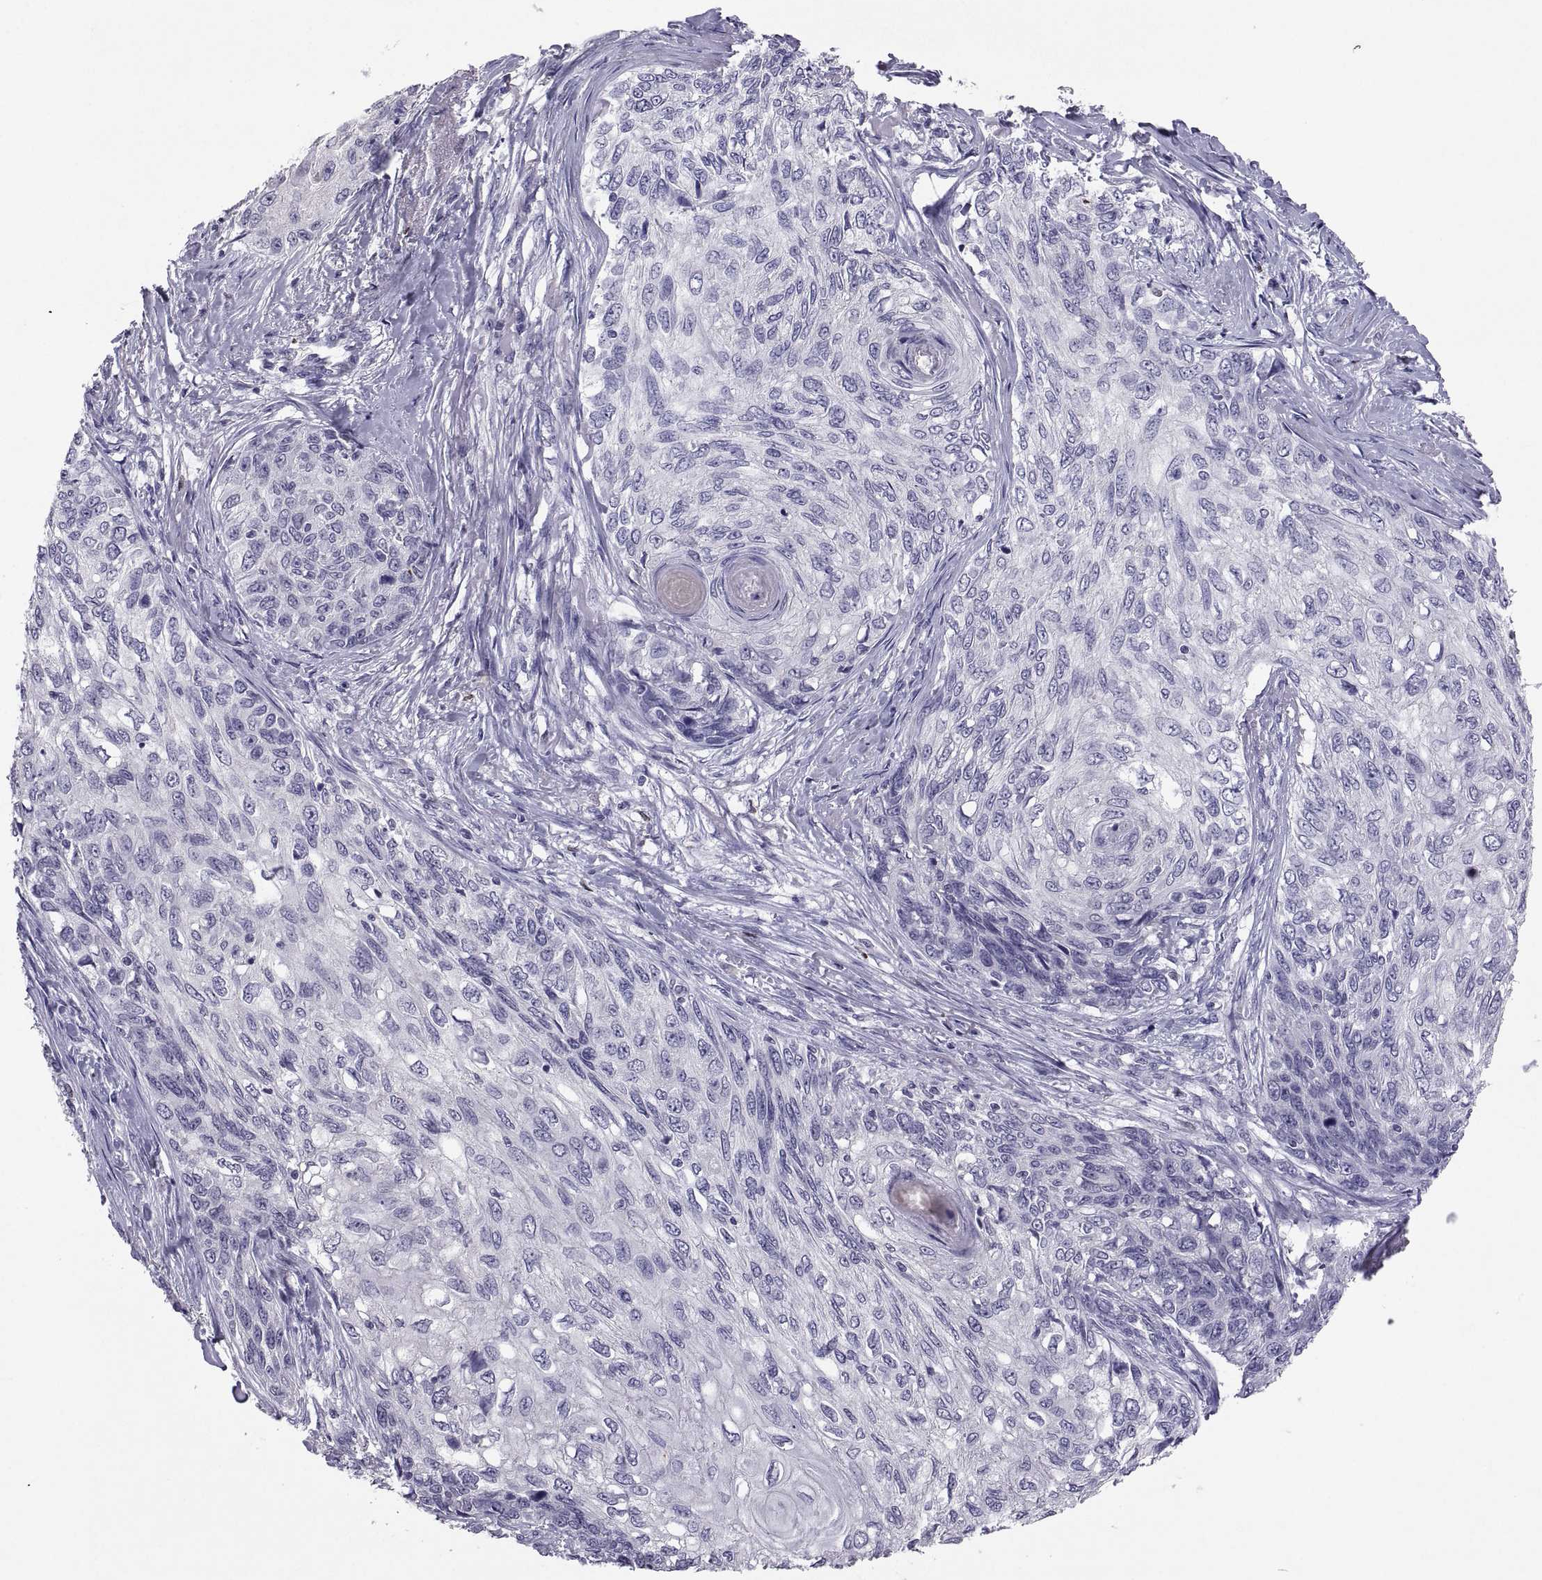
{"staining": {"intensity": "negative", "quantity": "none", "location": "none"}, "tissue": "skin cancer", "cell_type": "Tumor cells", "image_type": "cancer", "snomed": [{"axis": "morphology", "description": "Squamous cell carcinoma, NOS"}, {"axis": "topography", "description": "Skin"}], "caption": "IHC of human skin cancer (squamous cell carcinoma) exhibits no expression in tumor cells.", "gene": "SOX21", "patient": {"sex": "male", "age": 92}}